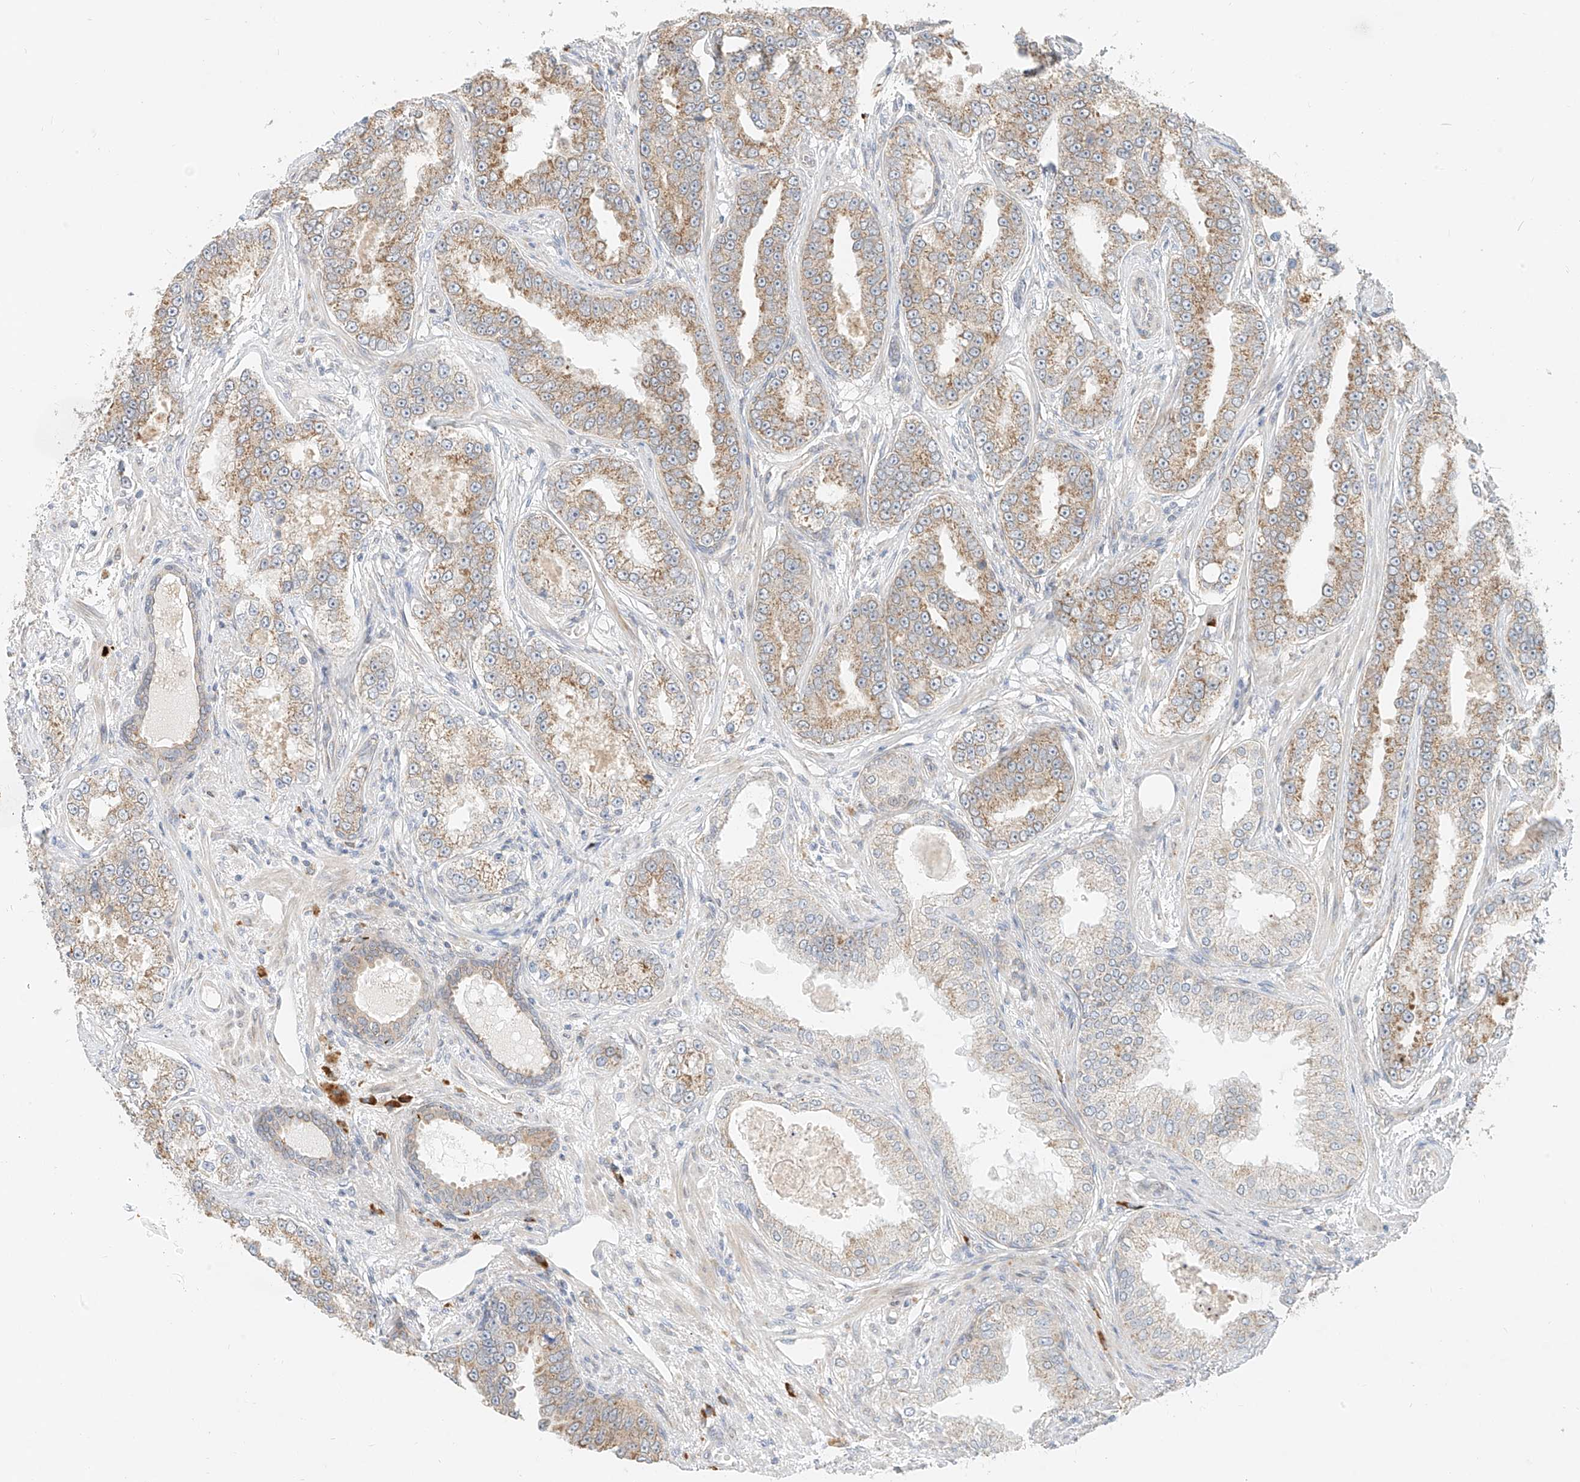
{"staining": {"intensity": "moderate", "quantity": "25%-75%", "location": "cytoplasmic/membranous"}, "tissue": "prostate cancer", "cell_type": "Tumor cells", "image_type": "cancer", "snomed": [{"axis": "morphology", "description": "Normal tissue, NOS"}, {"axis": "morphology", "description": "Adenocarcinoma, High grade"}, {"axis": "topography", "description": "Prostate"}], "caption": "Immunohistochemical staining of human prostate cancer shows moderate cytoplasmic/membranous protein expression in approximately 25%-75% of tumor cells.", "gene": "STT3A", "patient": {"sex": "male", "age": 83}}